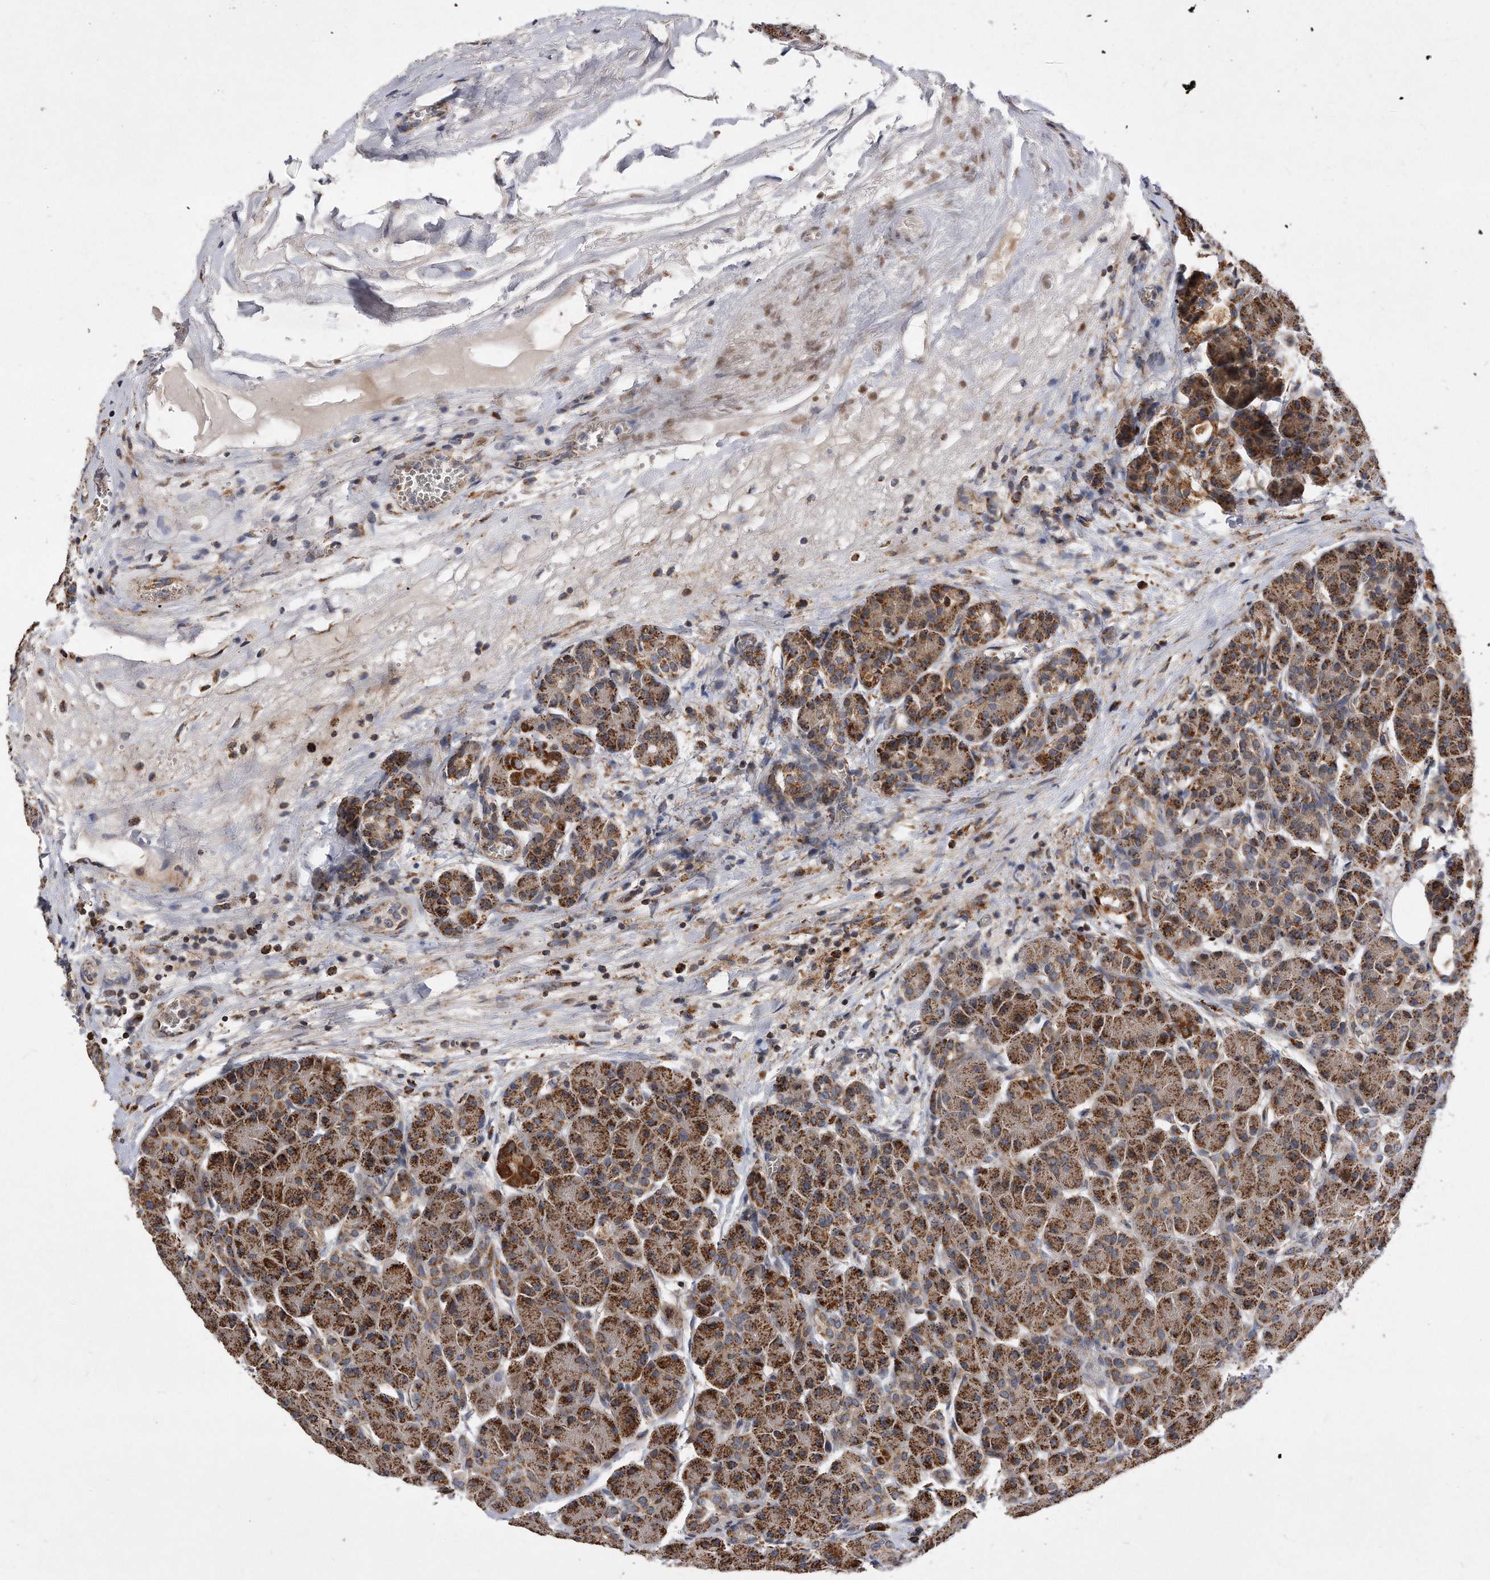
{"staining": {"intensity": "strong", "quantity": ">75%", "location": "cytoplasmic/membranous"}, "tissue": "pancreas", "cell_type": "Exocrine glandular cells", "image_type": "normal", "snomed": [{"axis": "morphology", "description": "Normal tissue, NOS"}, {"axis": "topography", "description": "Pancreas"}], "caption": "Pancreas was stained to show a protein in brown. There is high levels of strong cytoplasmic/membranous staining in about >75% of exocrine glandular cells.", "gene": "PPP5C", "patient": {"sex": "male", "age": 63}}